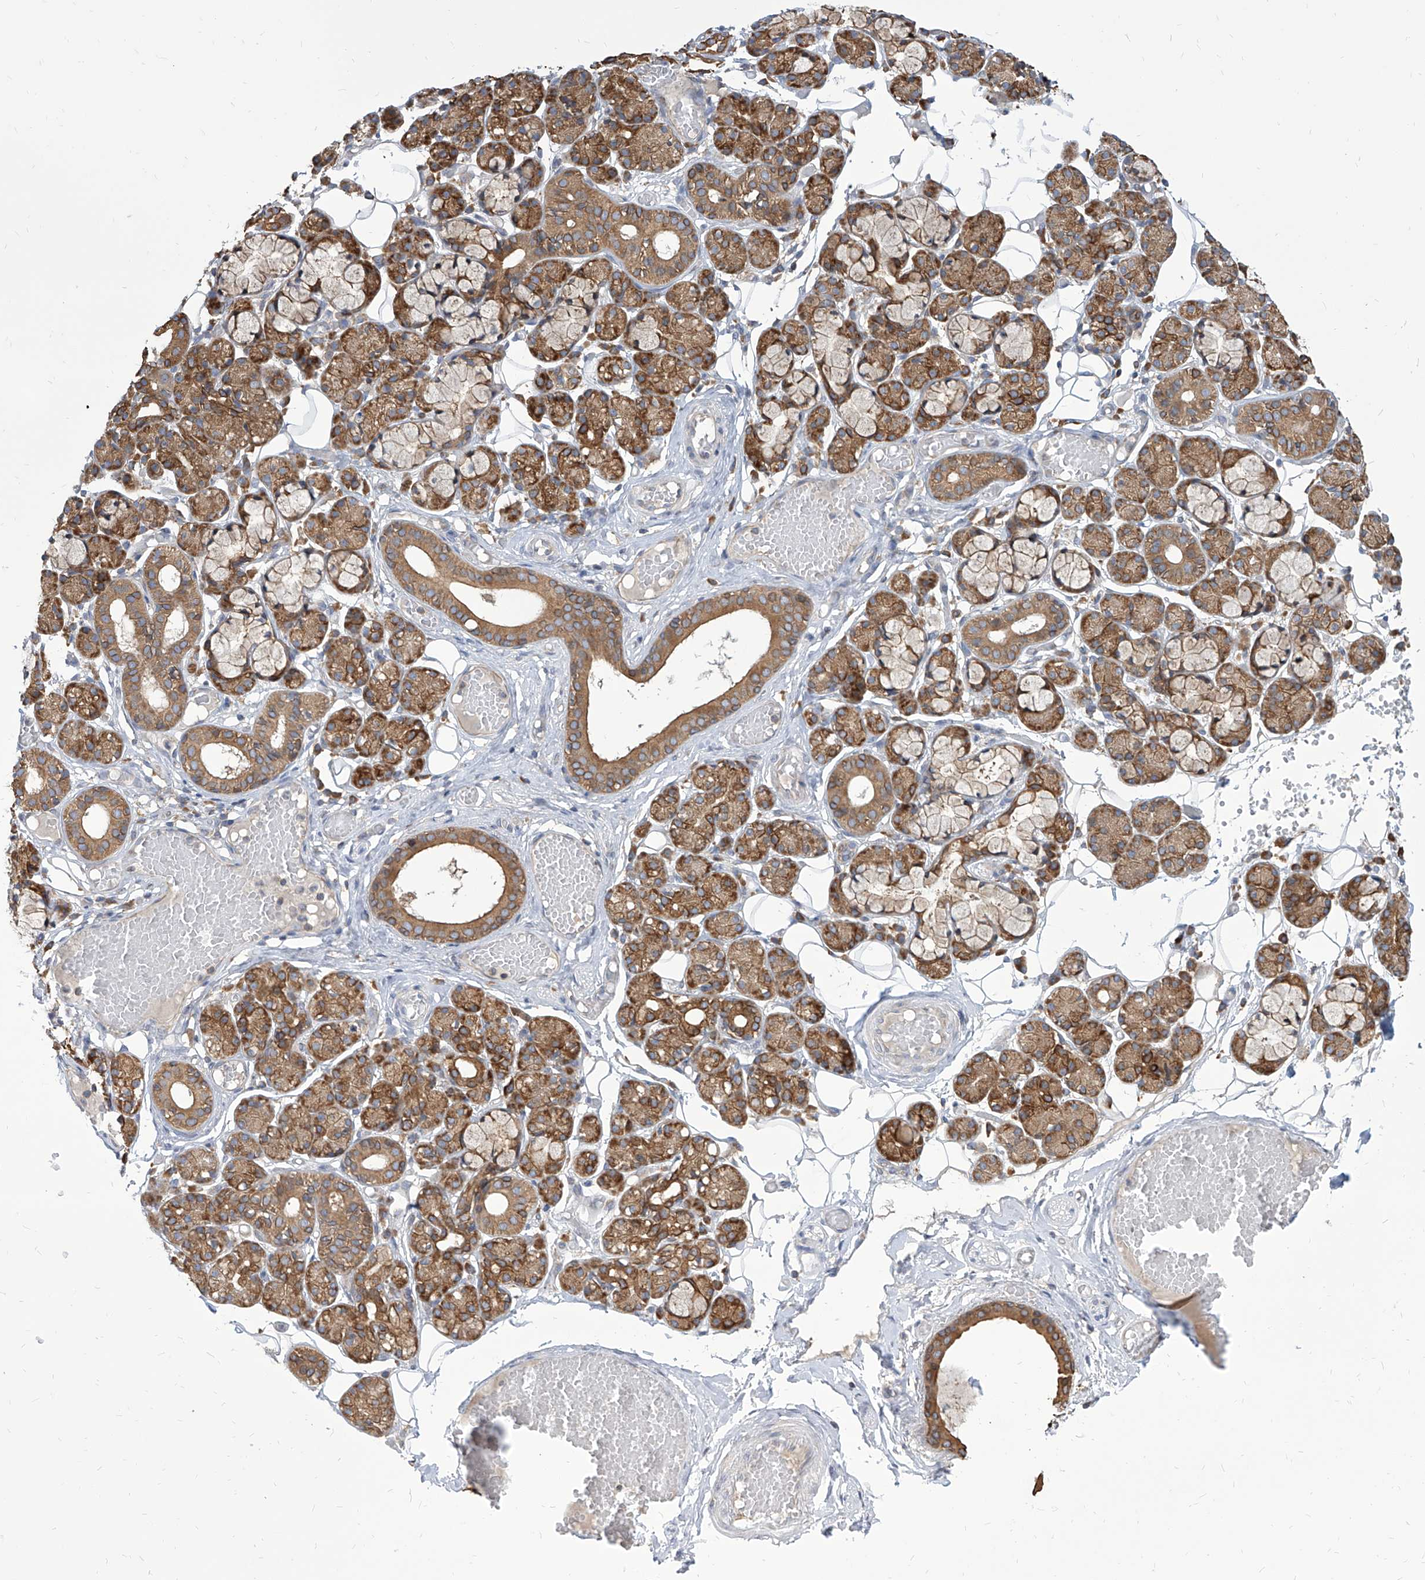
{"staining": {"intensity": "moderate", "quantity": ">75%", "location": "cytoplasmic/membranous"}, "tissue": "salivary gland", "cell_type": "Glandular cells", "image_type": "normal", "snomed": [{"axis": "morphology", "description": "Normal tissue, NOS"}, {"axis": "topography", "description": "Salivary gland"}], "caption": "Immunohistochemical staining of benign human salivary gland exhibits medium levels of moderate cytoplasmic/membranous expression in approximately >75% of glandular cells. Immunohistochemistry (ihc) stains the protein in brown and the nuclei are stained blue.", "gene": "FAM83B", "patient": {"sex": "male", "age": 63}}